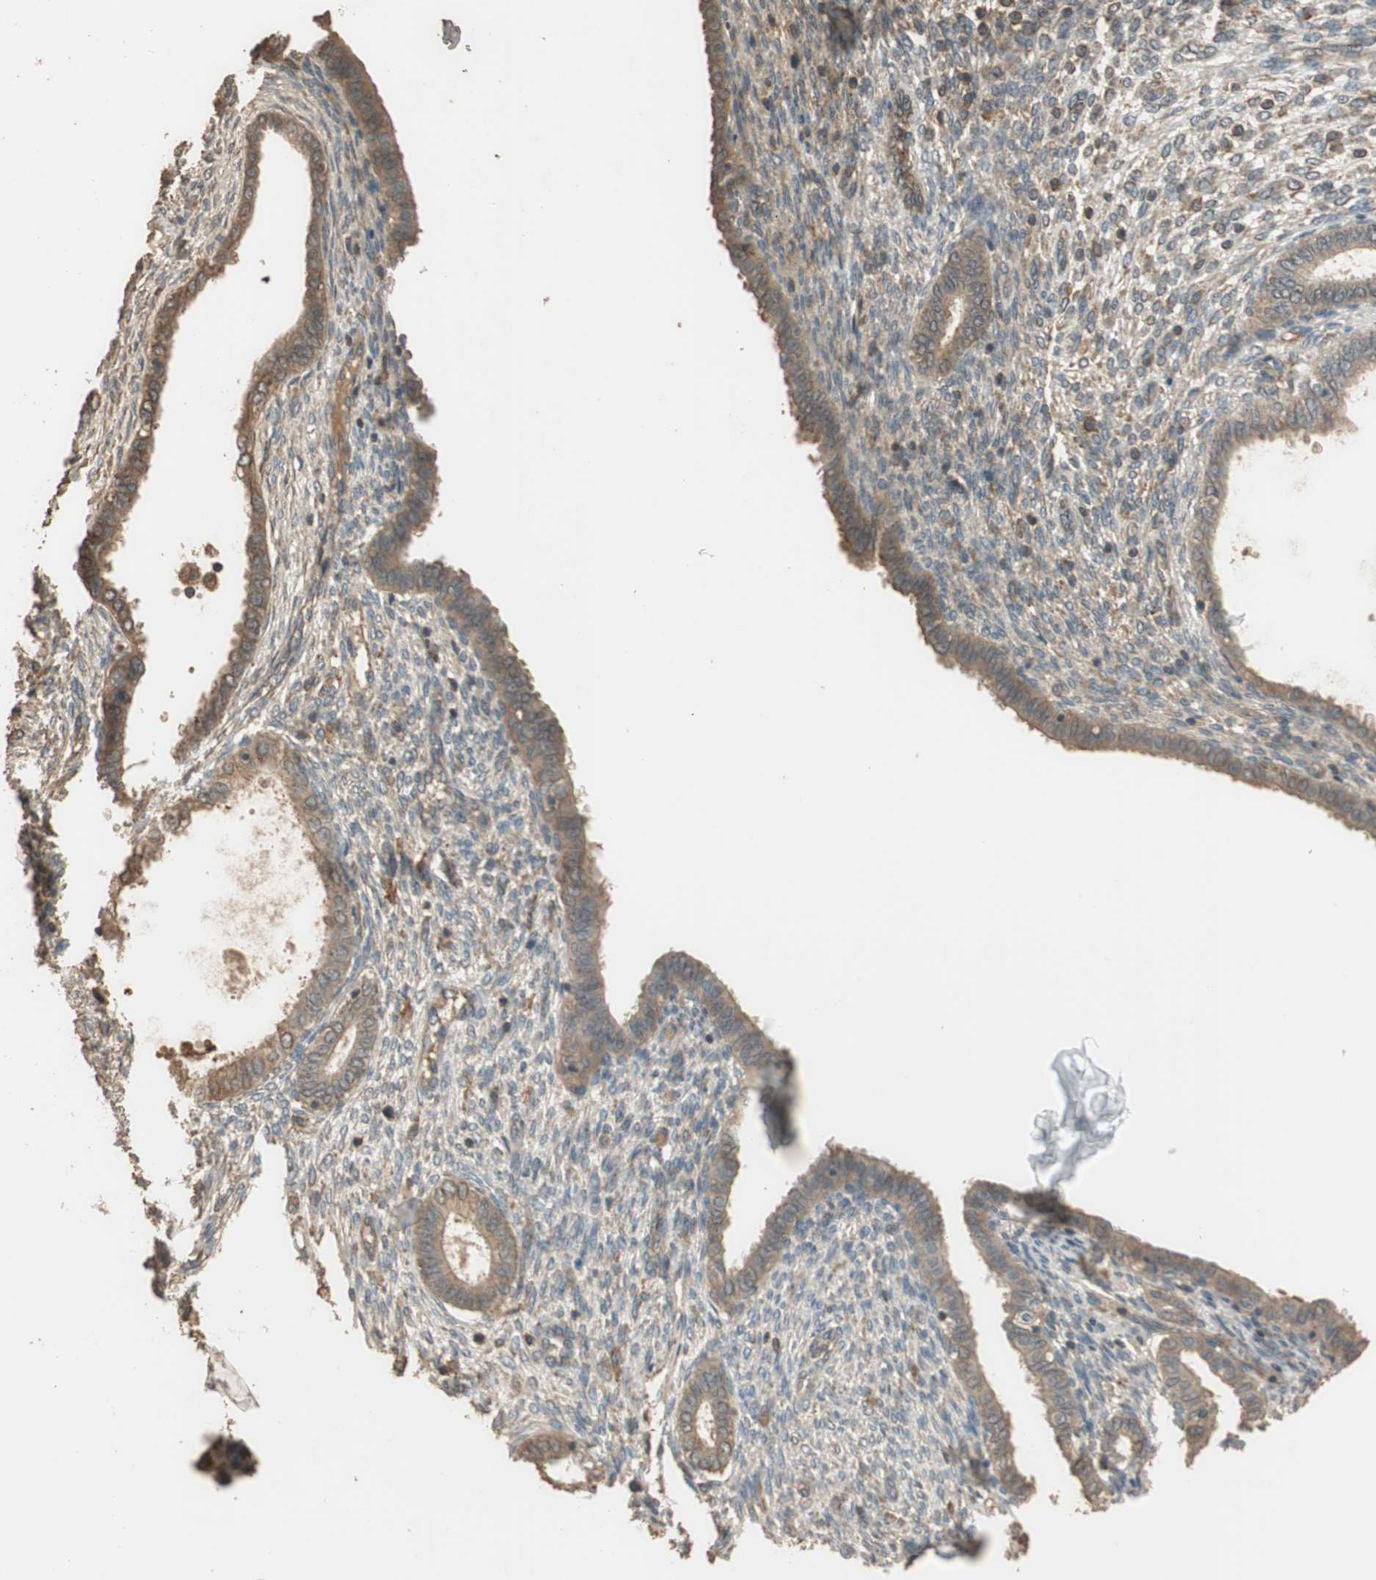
{"staining": {"intensity": "moderate", "quantity": "25%-75%", "location": "cytoplasmic/membranous"}, "tissue": "endometrium", "cell_type": "Cells in endometrial stroma", "image_type": "normal", "snomed": [{"axis": "morphology", "description": "Normal tissue, NOS"}, {"axis": "topography", "description": "Endometrium"}], "caption": "DAB (3,3'-diaminobenzidine) immunohistochemical staining of normal endometrium exhibits moderate cytoplasmic/membranous protein expression in about 25%-75% of cells in endometrial stroma. The staining is performed using DAB brown chromogen to label protein expression. The nuclei are counter-stained blue using hematoxylin.", "gene": "MST1R", "patient": {"sex": "female", "age": 72}}